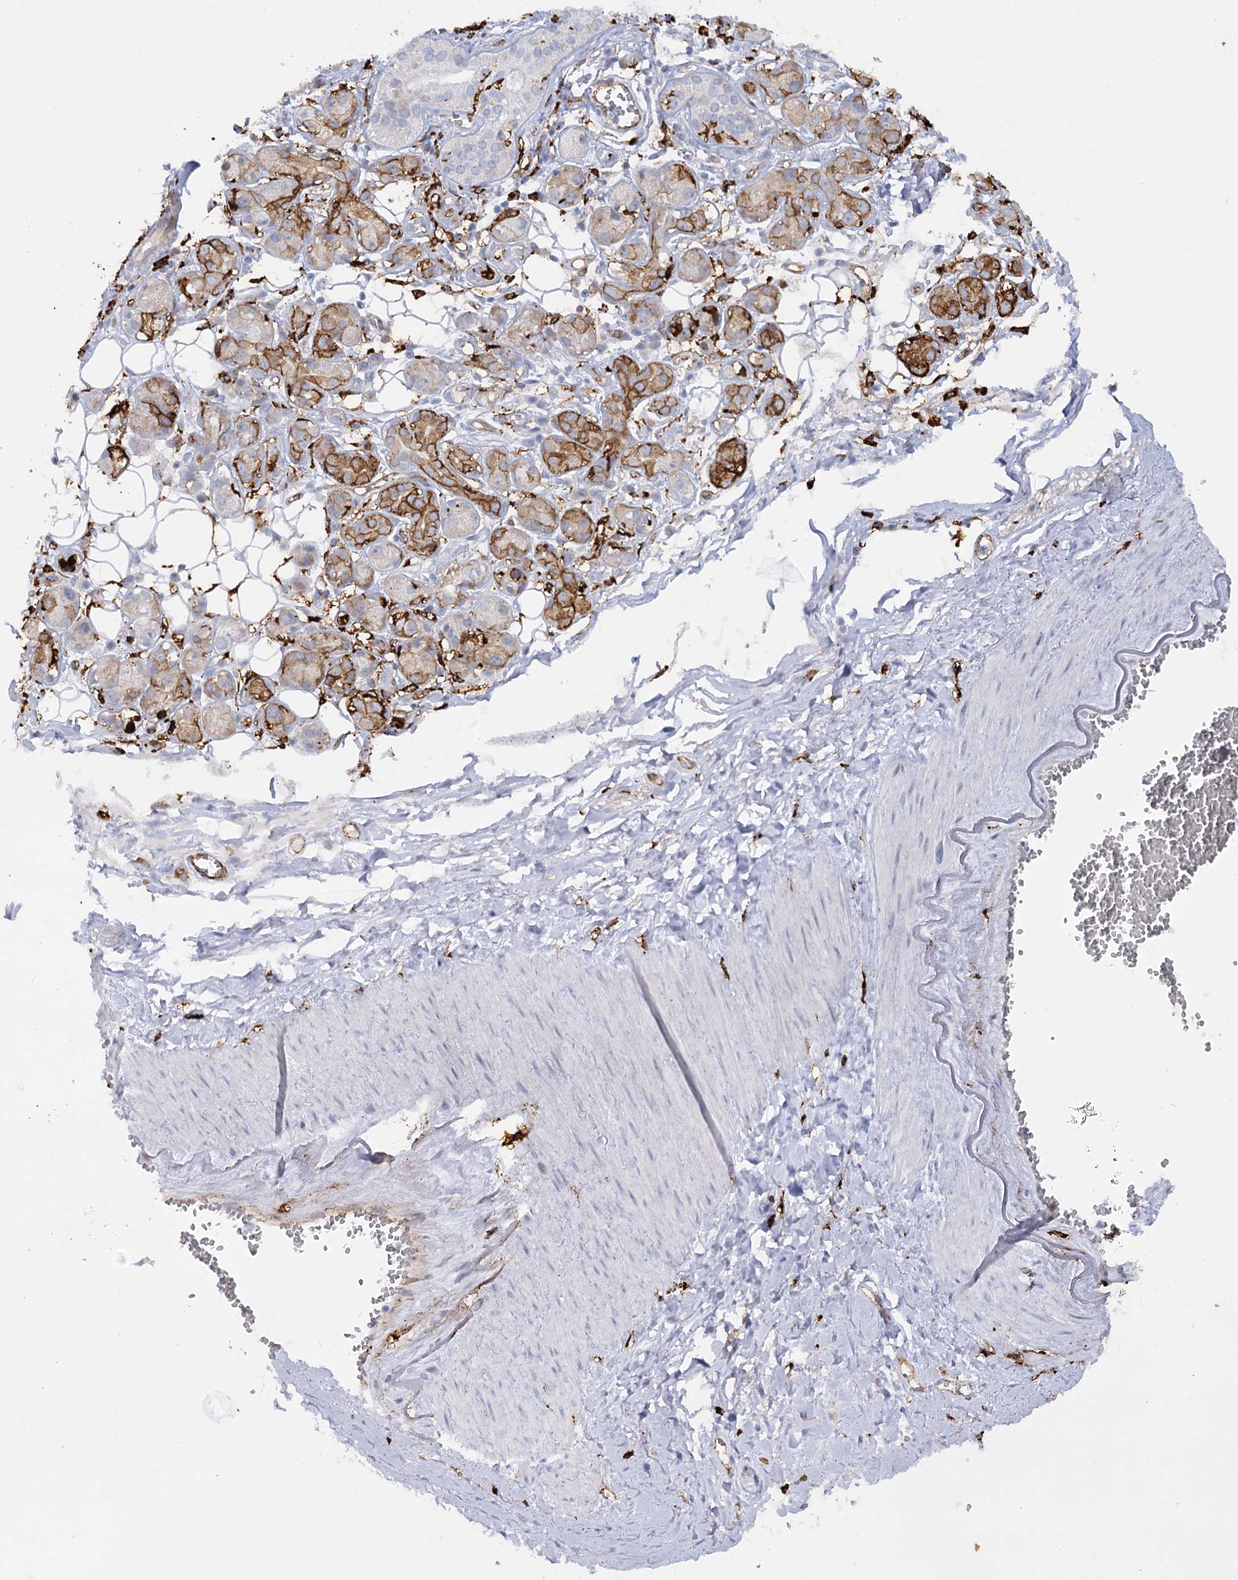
{"staining": {"intensity": "negative", "quantity": "none", "location": "none"}, "tissue": "adipose tissue", "cell_type": "Adipocytes", "image_type": "normal", "snomed": [{"axis": "morphology", "description": "Normal tissue, NOS"}, {"axis": "morphology", "description": "Inflammation, NOS"}, {"axis": "topography", "description": "Salivary gland"}, {"axis": "topography", "description": "Peripheral nerve tissue"}], "caption": "Micrograph shows no significant protein staining in adipocytes of benign adipose tissue. (Immunohistochemistry, brightfield microscopy, high magnification).", "gene": "PIWIL4", "patient": {"sex": "female", "age": 75}}